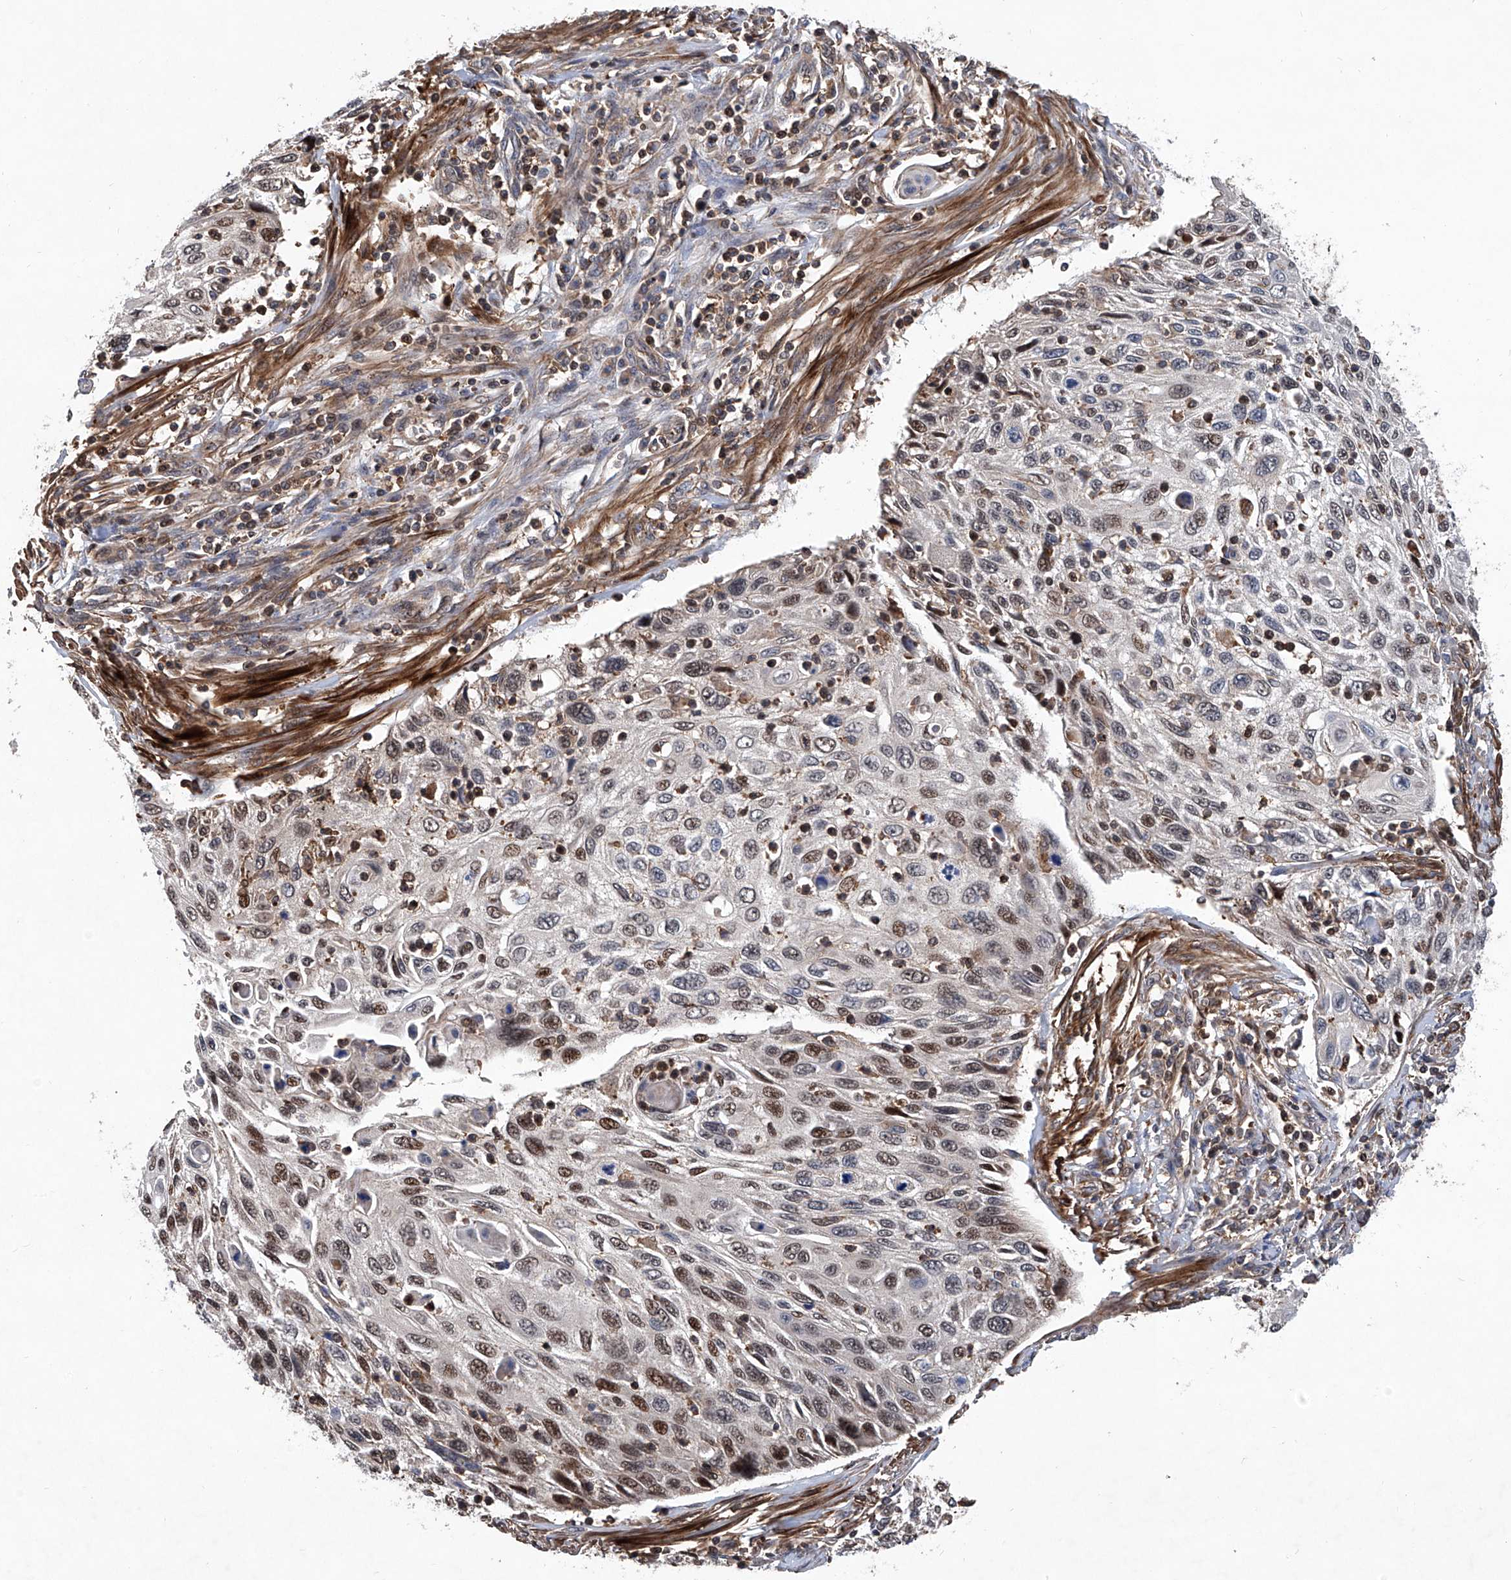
{"staining": {"intensity": "moderate", "quantity": "25%-75%", "location": "nuclear"}, "tissue": "cervical cancer", "cell_type": "Tumor cells", "image_type": "cancer", "snomed": [{"axis": "morphology", "description": "Squamous cell carcinoma, NOS"}, {"axis": "topography", "description": "Cervix"}], "caption": "Brown immunohistochemical staining in cervical cancer (squamous cell carcinoma) reveals moderate nuclear positivity in about 25%-75% of tumor cells. (DAB IHC with brightfield microscopy, high magnification).", "gene": "NT5C3A", "patient": {"sex": "female", "age": 70}}